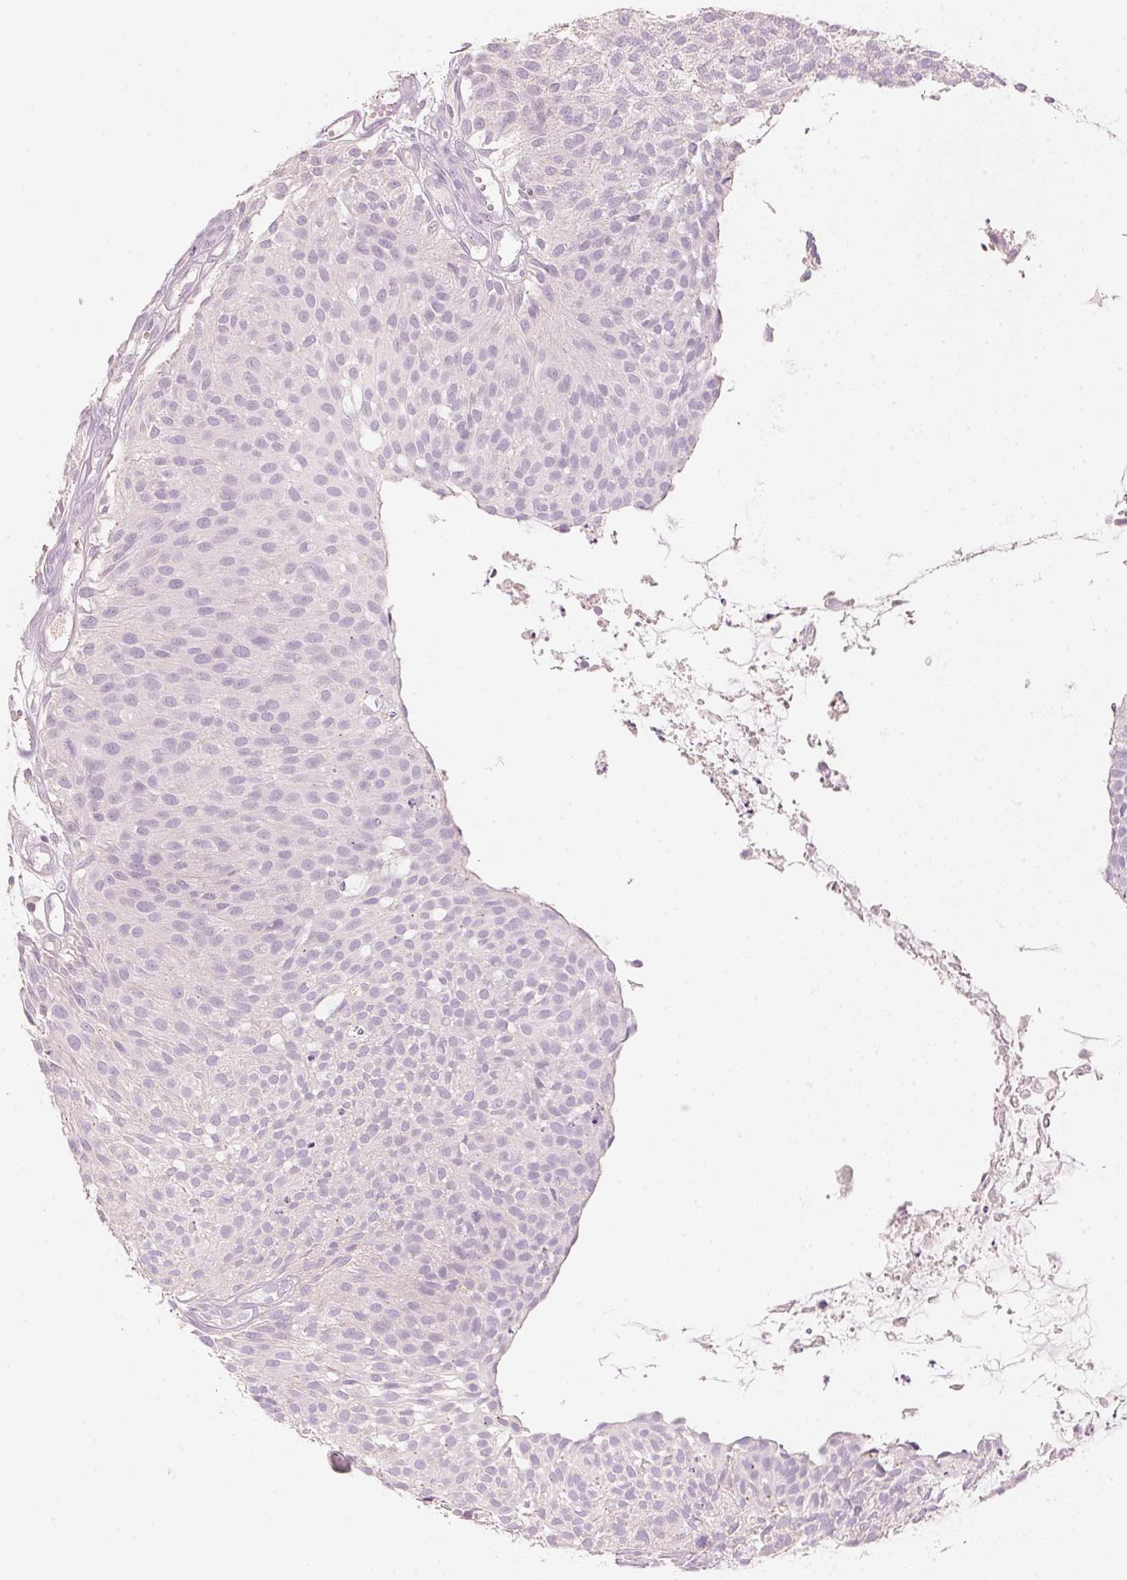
{"staining": {"intensity": "negative", "quantity": "none", "location": "none"}, "tissue": "urothelial cancer", "cell_type": "Tumor cells", "image_type": "cancer", "snomed": [{"axis": "morphology", "description": "Urothelial carcinoma, NOS"}, {"axis": "topography", "description": "Urinary bladder"}], "caption": "Protein analysis of transitional cell carcinoma displays no significant expression in tumor cells. (Stains: DAB (3,3'-diaminobenzidine) IHC with hematoxylin counter stain, Microscopy: brightfield microscopy at high magnification).", "gene": "HOXB13", "patient": {"sex": "male", "age": 84}}